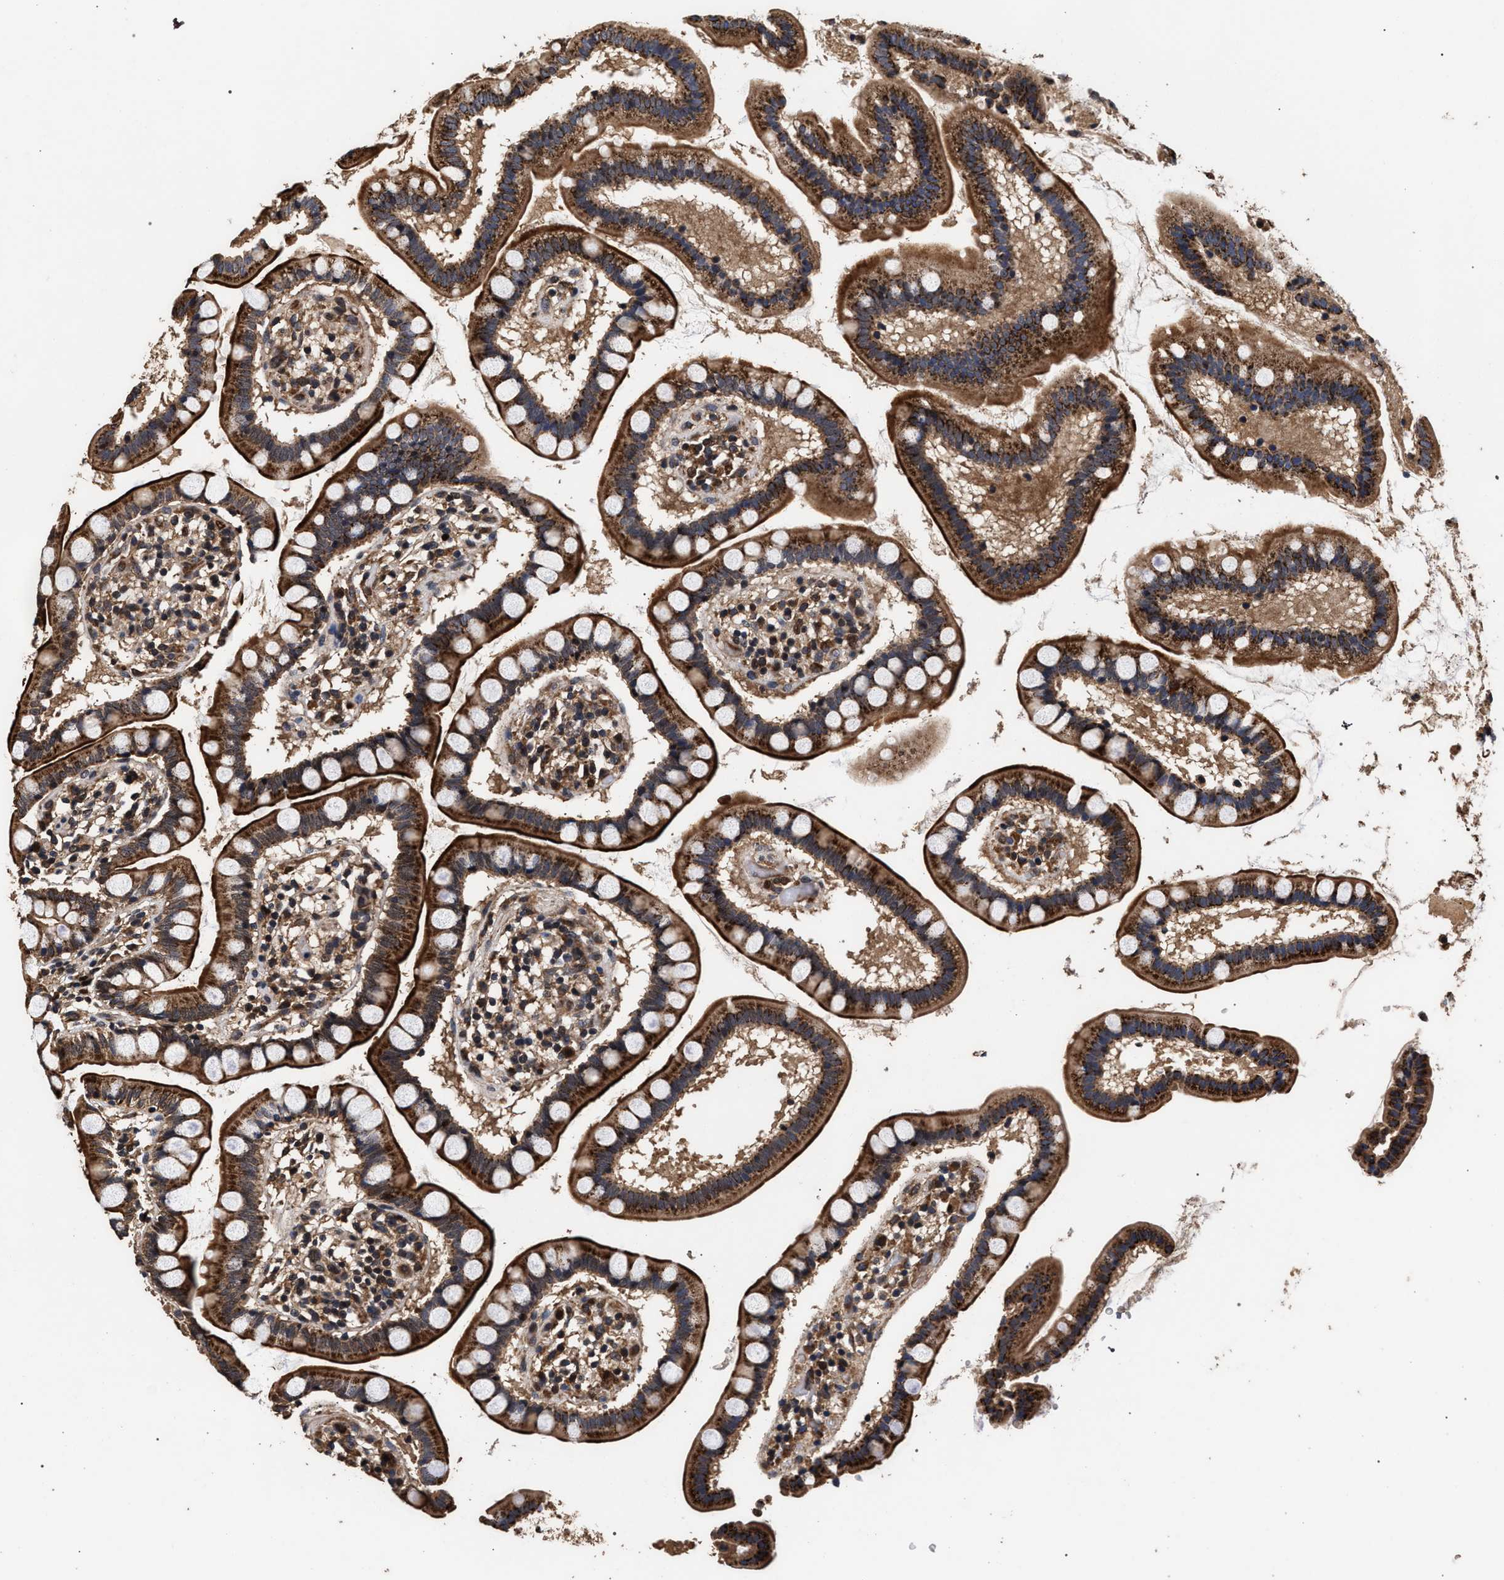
{"staining": {"intensity": "strong", "quantity": ">75%", "location": "cytoplasmic/membranous"}, "tissue": "small intestine", "cell_type": "Glandular cells", "image_type": "normal", "snomed": [{"axis": "morphology", "description": "Normal tissue, NOS"}, {"axis": "topography", "description": "Small intestine"}], "caption": "Approximately >75% of glandular cells in benign small intestine reveal strong cytoplasmic/membranous protein positivity as visualized by brown immunohistochemical staining.", "gene": "ACOX1", "patient": {"sex": "female", "age": 84}}